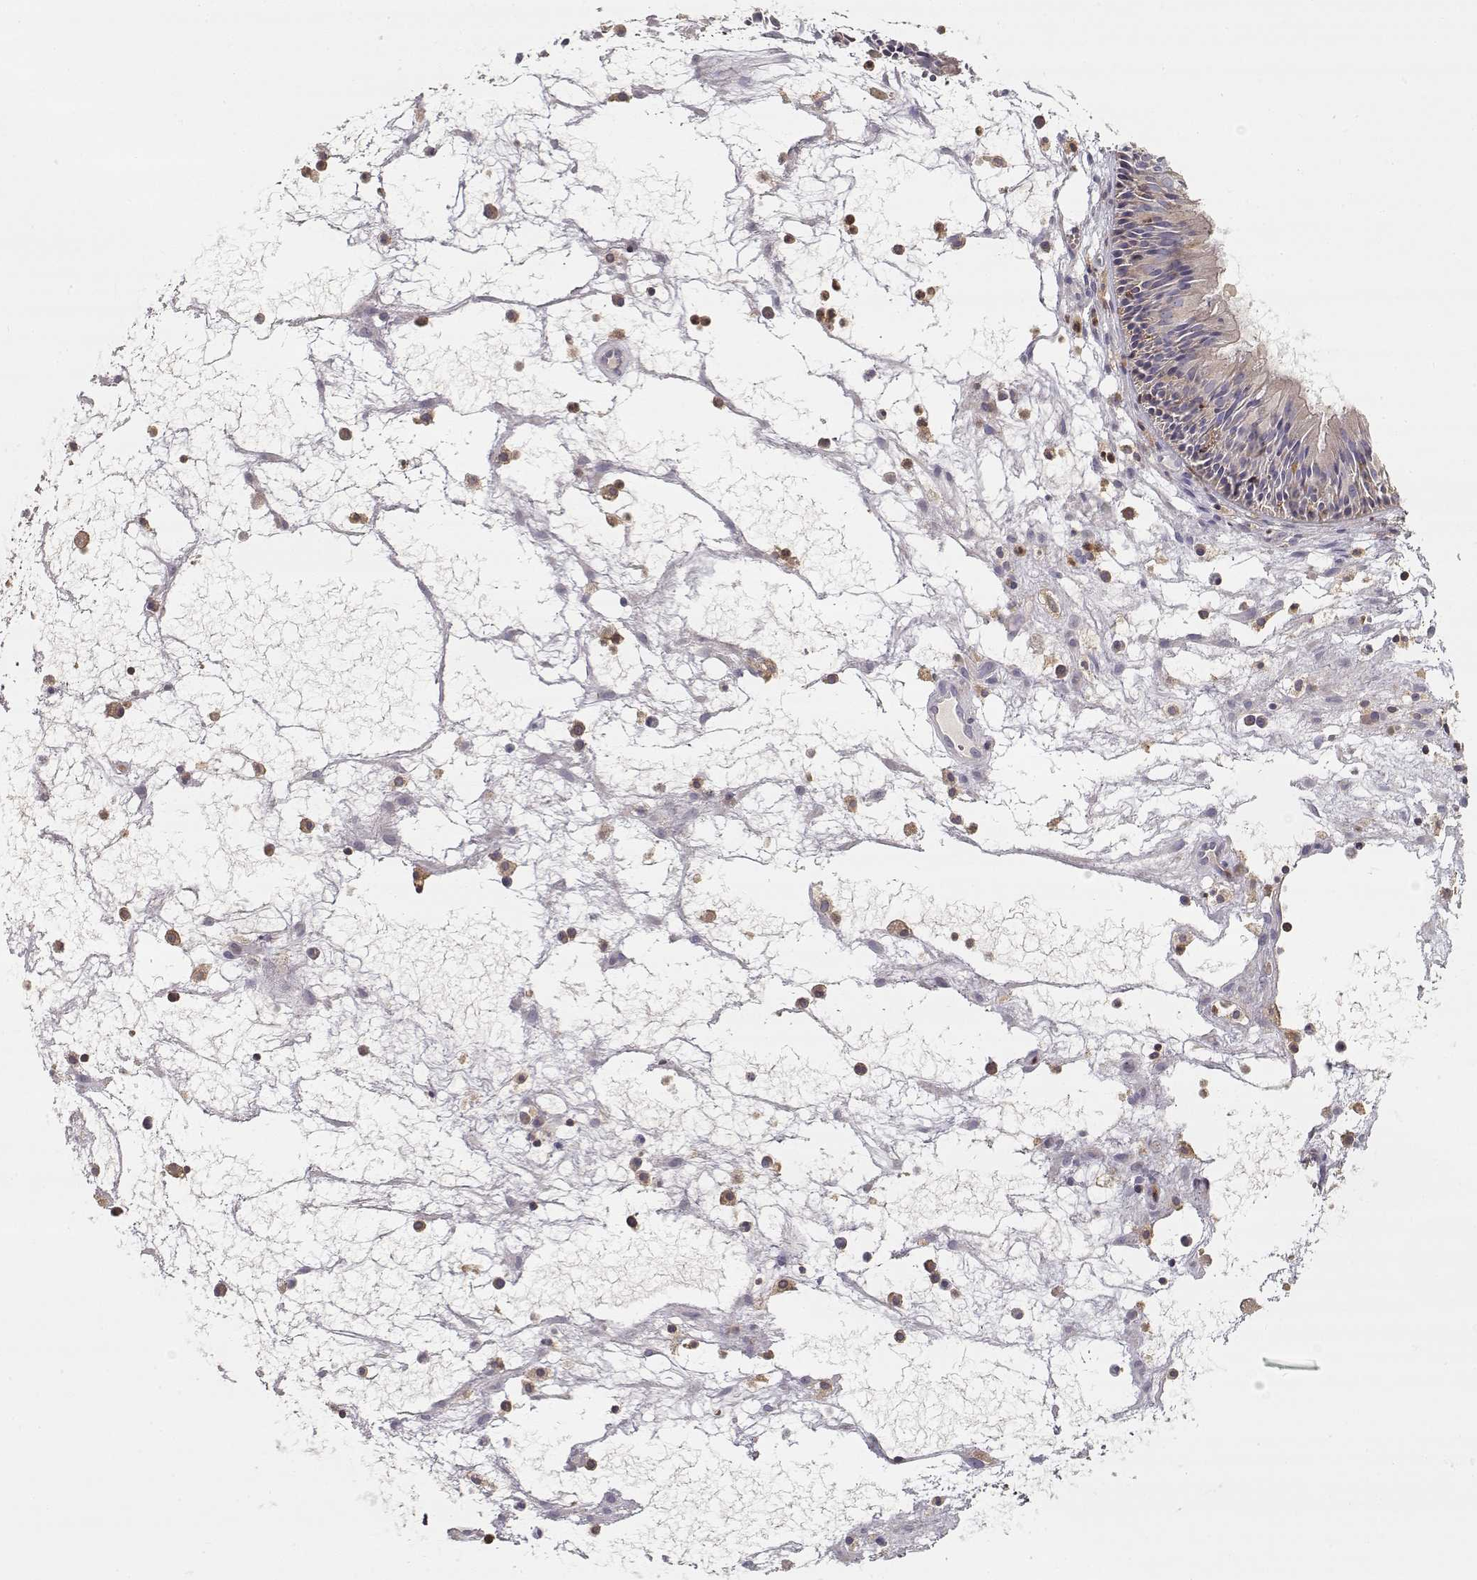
{"staining": {"intensity": "weak", "quantity": "<25%", "location": "cytoplasmic/membranous"}, "tissue": "nasopharynx", "cell_type": "Respiratory epithelial cells", "image_type": "normal", "snomed": [{"axis": "morphology", "description": "Normal tissue, NOS"}, {"axis": "topography", "description": "Nasopharynx"}], "caption": "Human nasopharynx stained for a protein using immunohistochemistry displays no positivity in respiratory epithelial cells.", "gene": "VAV1", "patient": {"sex": "male", "age": 31}}